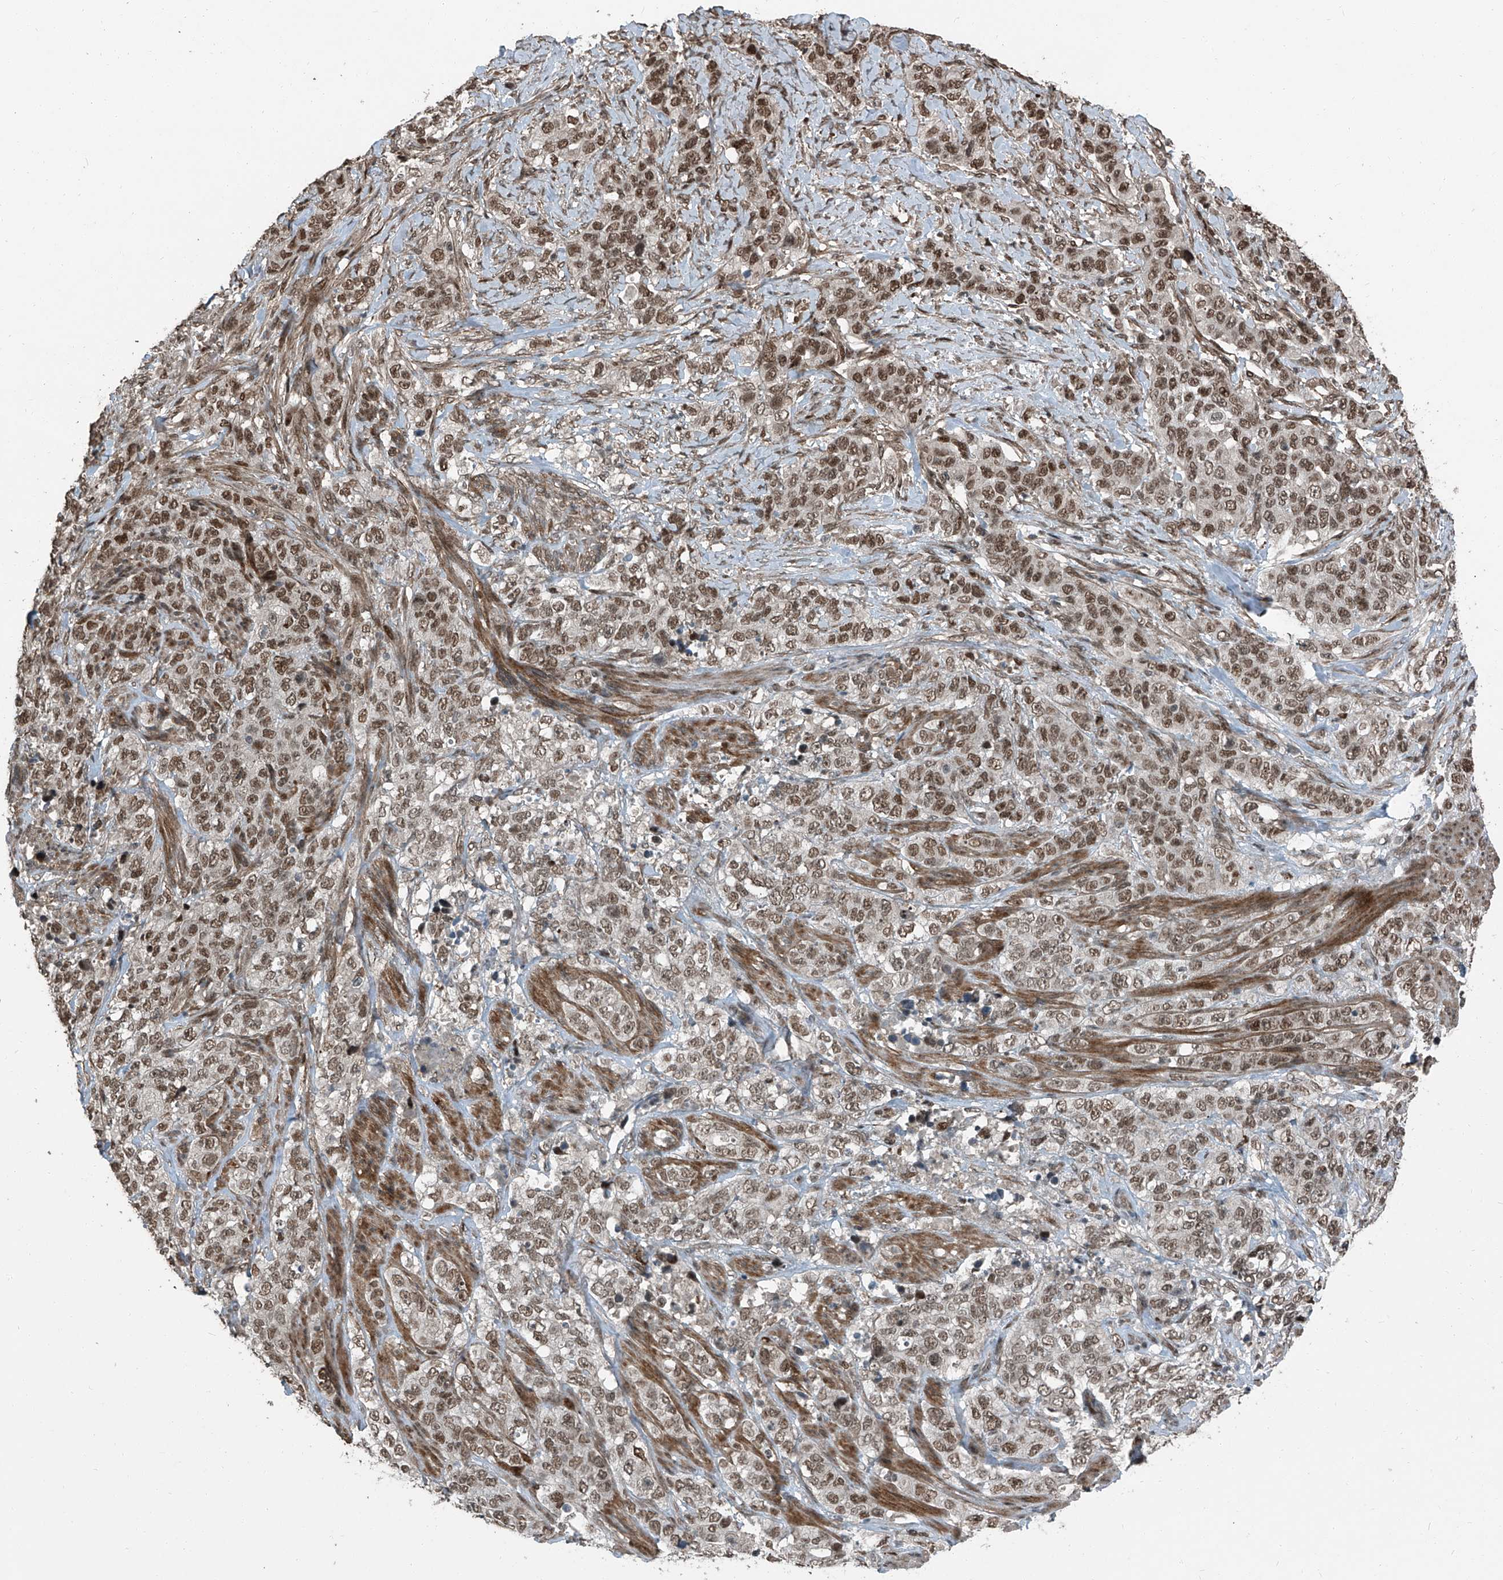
{"staining": {"intensity": "moderate", "quantity": ">75%", "location": "nuclear"}, "tissue": "stomach cancer", "cell_type": "Tumor cells", "image_type": "cancer", "snomed": [{"axis": "morphology", "description": "Adenocarcinoma, NOS"}, {"axis": "topography", "description": "Stomach"}], "caption": "Immunohistochemical staining of stomach cancer (adenocarcinoma) displays moderate nuclear protein staining in about >75% of tumor cells.", "gene": "ZNF570", "patient": {"sex": "male", "age": 48}}